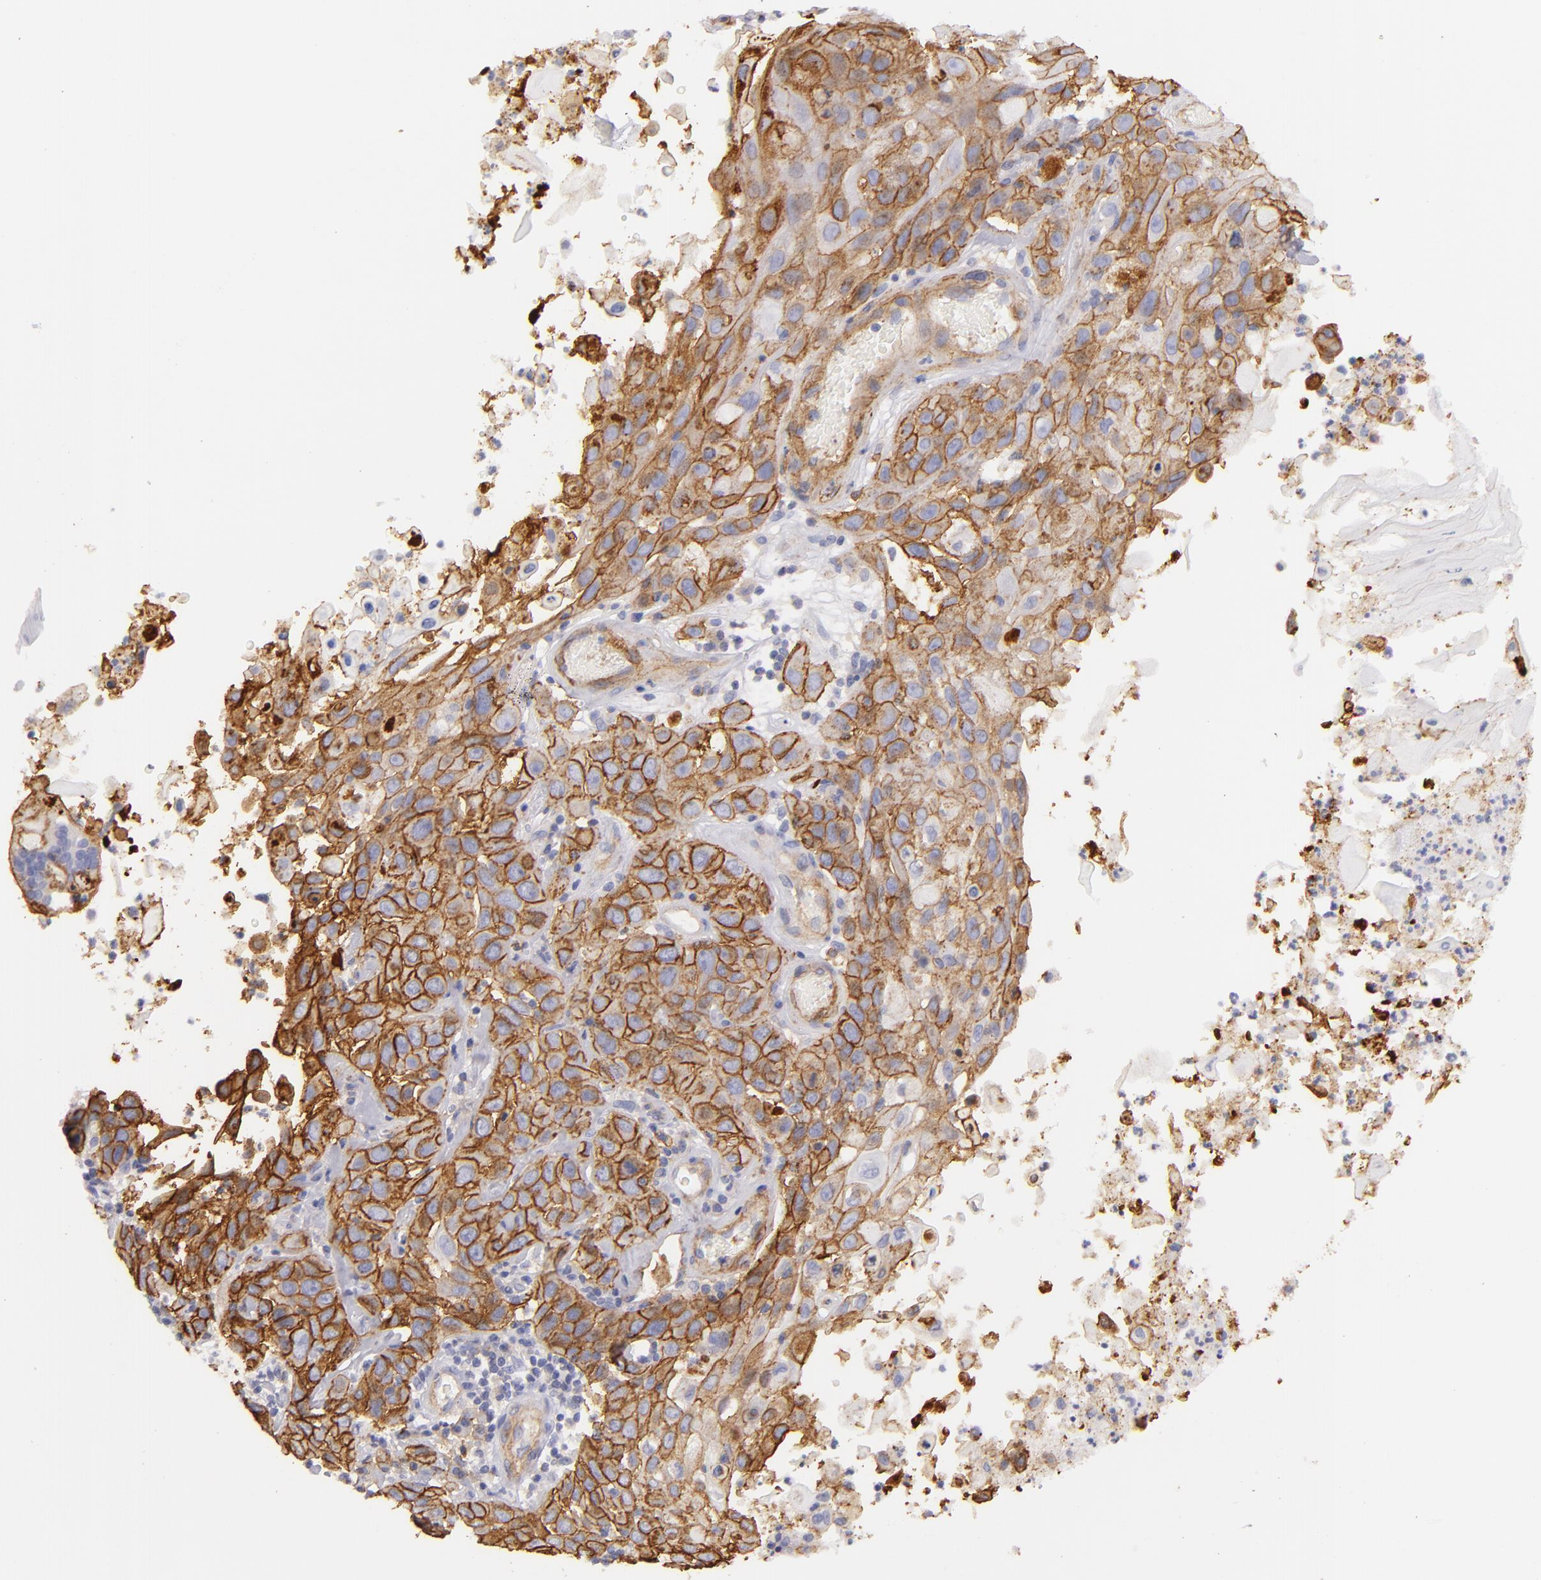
{"staining": {"intensity": "moderate", "quantity": "25%-75%", "location": "cytoplasmic/membranous"}, "tissue": "skin cancer", "cell_type": "Tumor cells", "image_type": "cancer", "snomed": [{"axis": "morphology", "description": "Squamous cell carcinoma, NOS"}, {"axis": "topography", "description": "Skin"}], "caption": "This image demonstrates immunohistochemistry staining of skin cancer, with medium moderate cytoplasmic/membranous expression in about 25%-75% of tumor cells.", "gene": "CD151", "patient": {"sex": "male", "age": 84}}